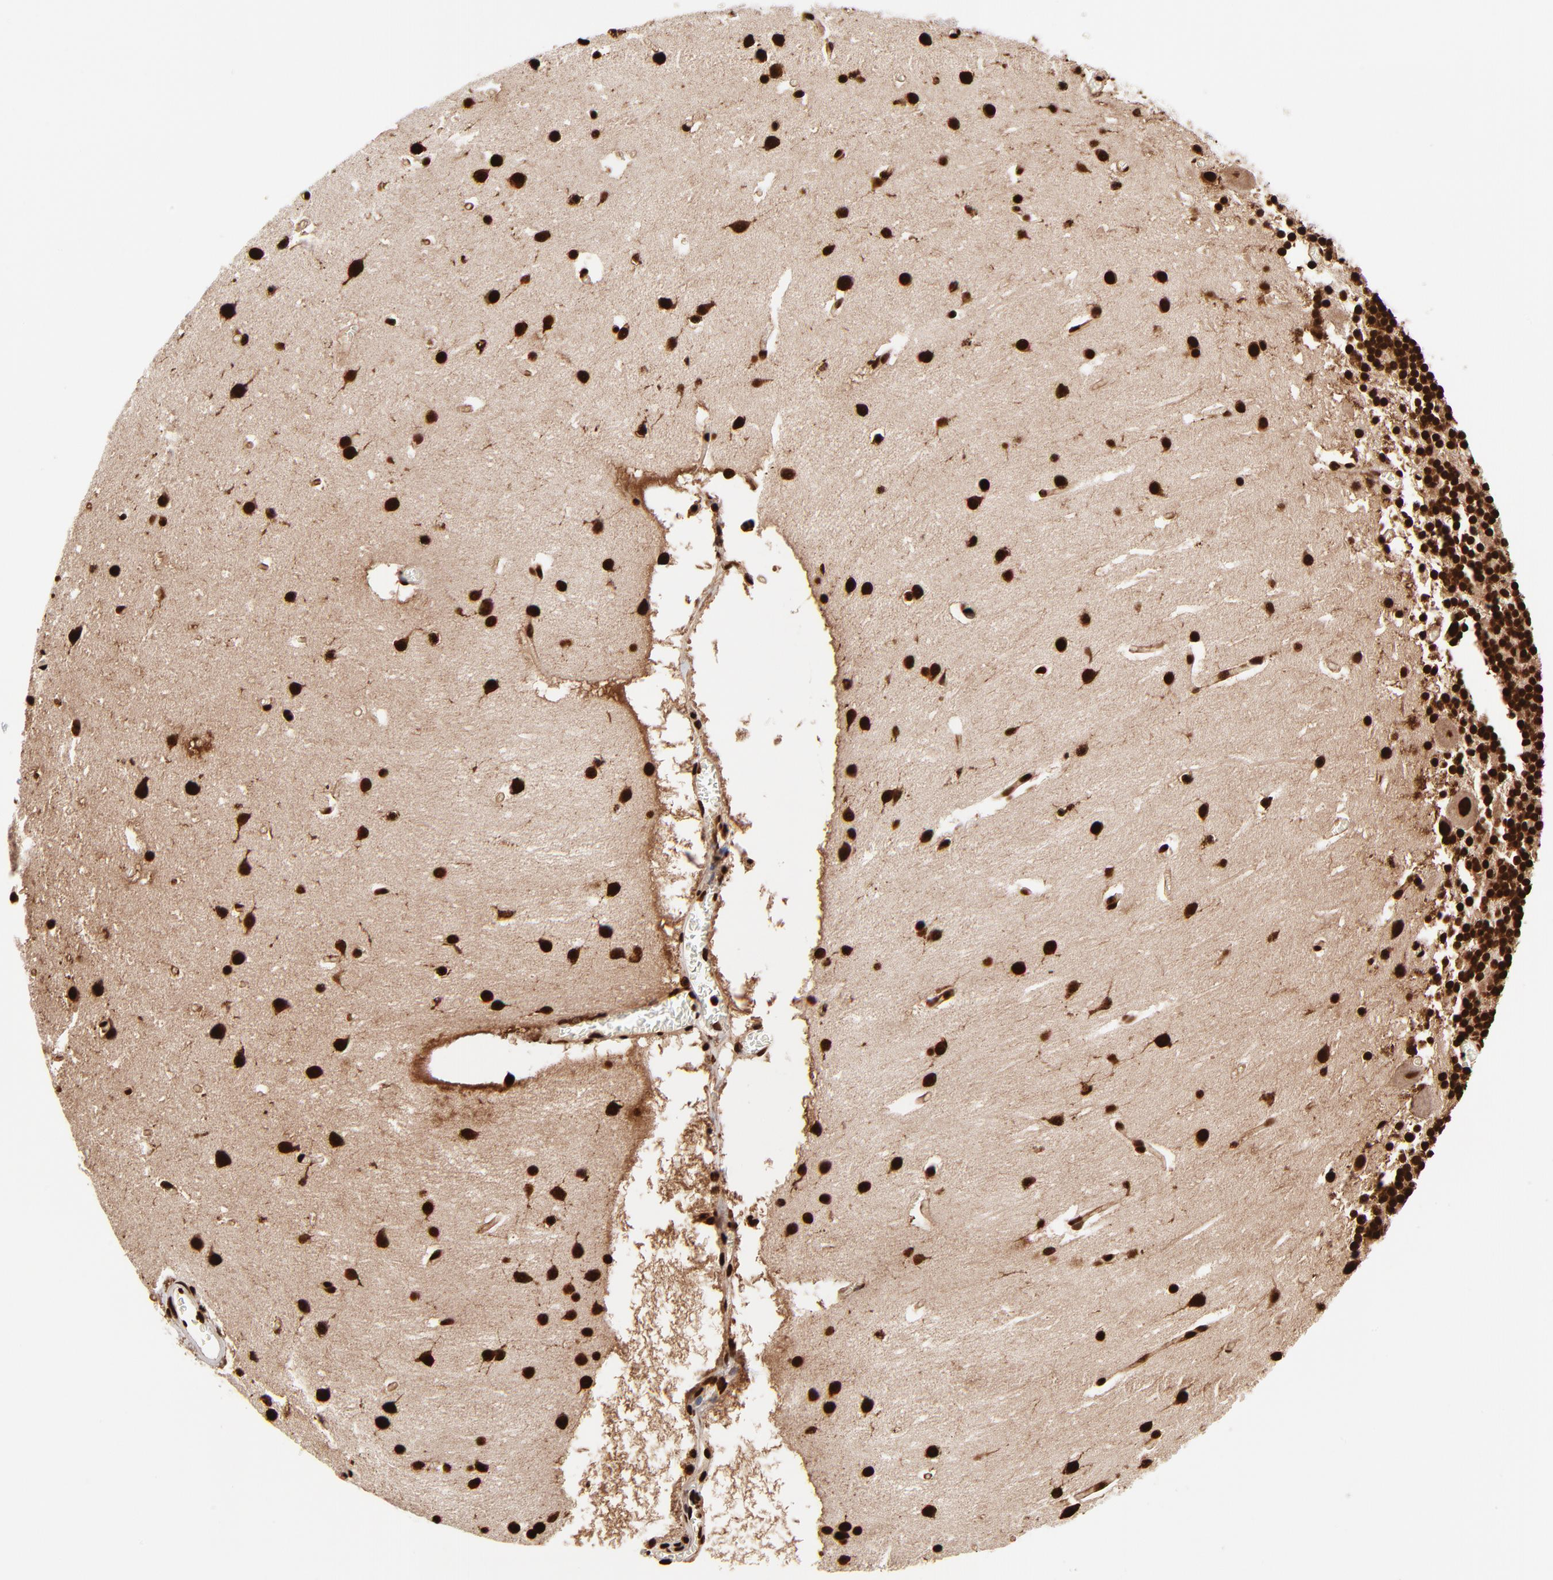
{"staining": {"intensity": "strong", "quantity": ">75%", "location": "nuclear"}, "tissue": "cerebellum", "cell_type": "Cells in granular layer", "image_type": "normal", "snomed": [{"axis": "morphology", "description": "Normal tissue, NOS"}, {"axis": "topography", "description": "Cerebellum"}], "caption": "Immunohistochemistry photomicrograph of unremarkable cerebellum: human cerebellum stained using immunohistochemistry reveals high levels of strong protein expression localized specifically in the nuclear of cells in granular layer, appearing as a nuclear brown color.", "gene": "ZNF544", "patient": {"sex": "male", "age": 45}}